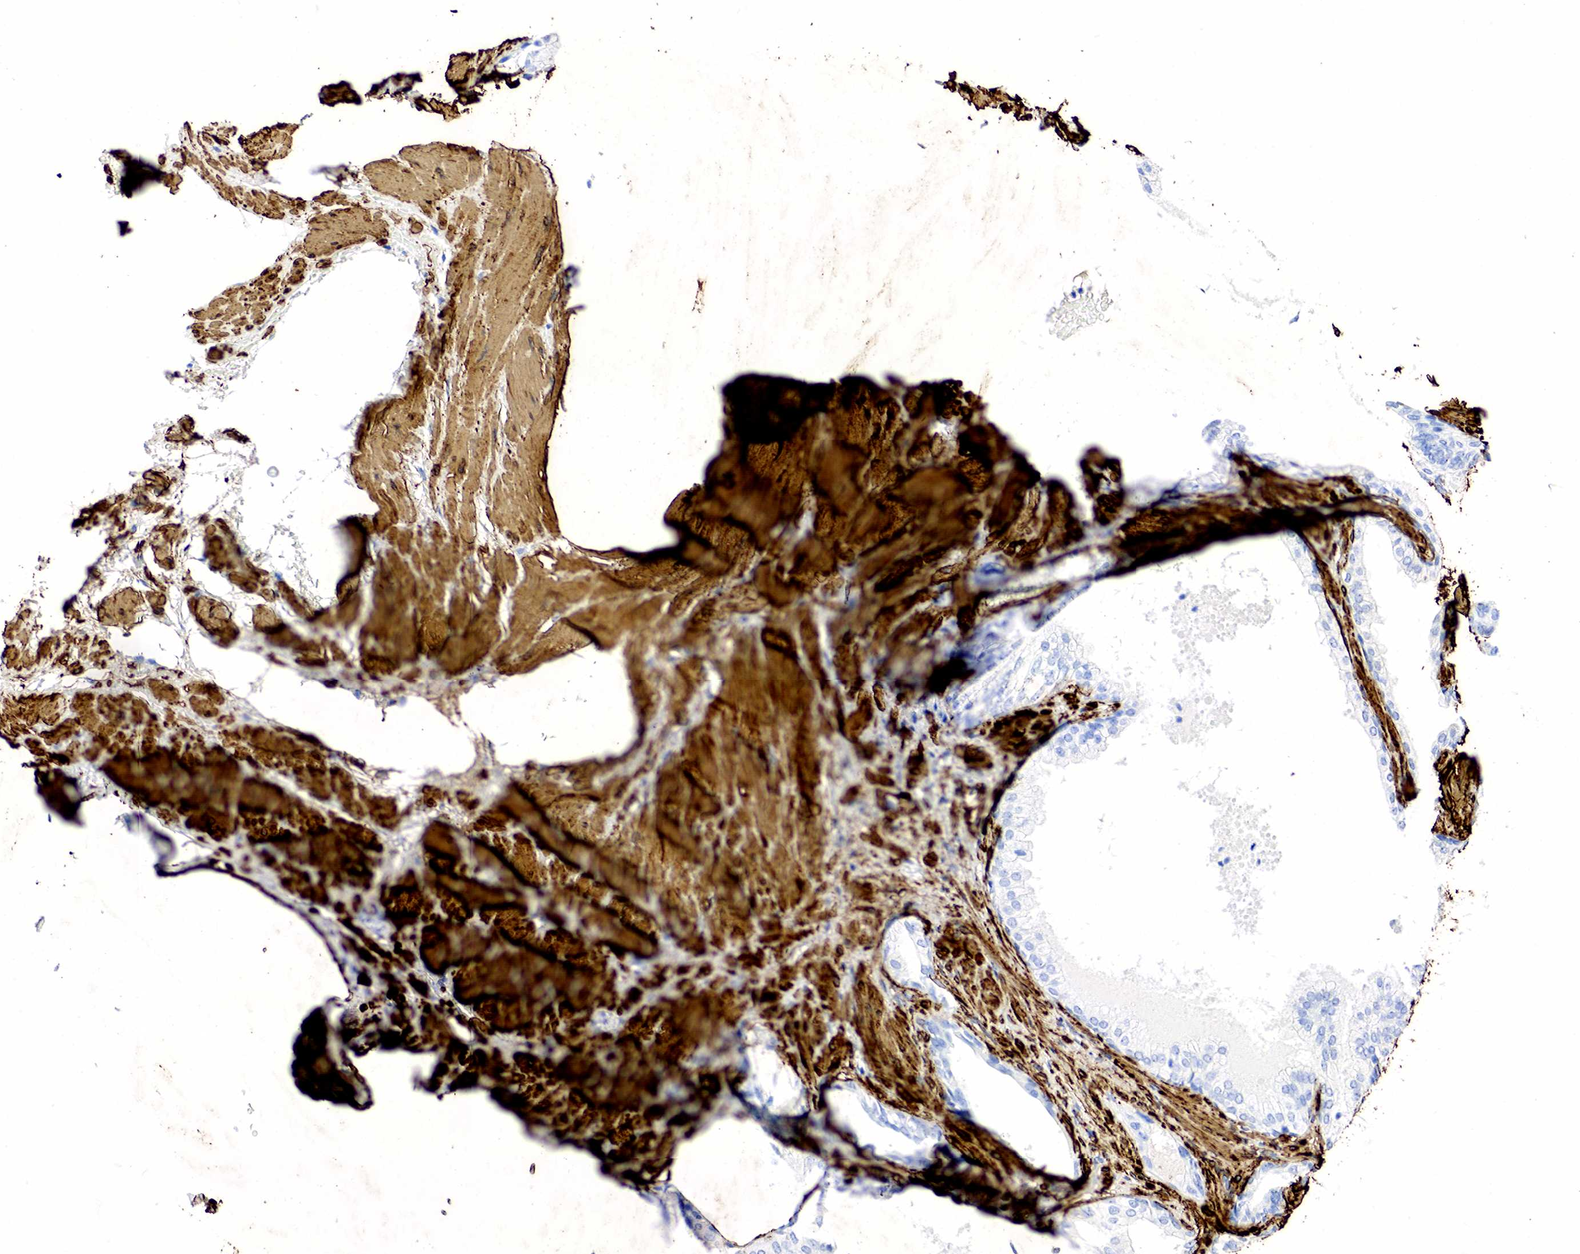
{"staining": {"intensity": "negative", "quantity": "none", "location": "none"}, "tissue": "urinary bladder", "cell_type": "Urothelial cells", "image_type": "normal", "snomed": [{"axis": "morphology", "description": "Normal tissue, NOS"}, {"axis": "topography", "description": "Urinary bladder"}], "caption": "DAB immunohistochemical staining of unremarkable human urinary bladder demonstrates no significant staining in urothelial cells. (Immunohistochemistry, brightfield microscopy, high magnification).", "gene": "ACTA2", "patient": {"sex": "male", "age": 72}}